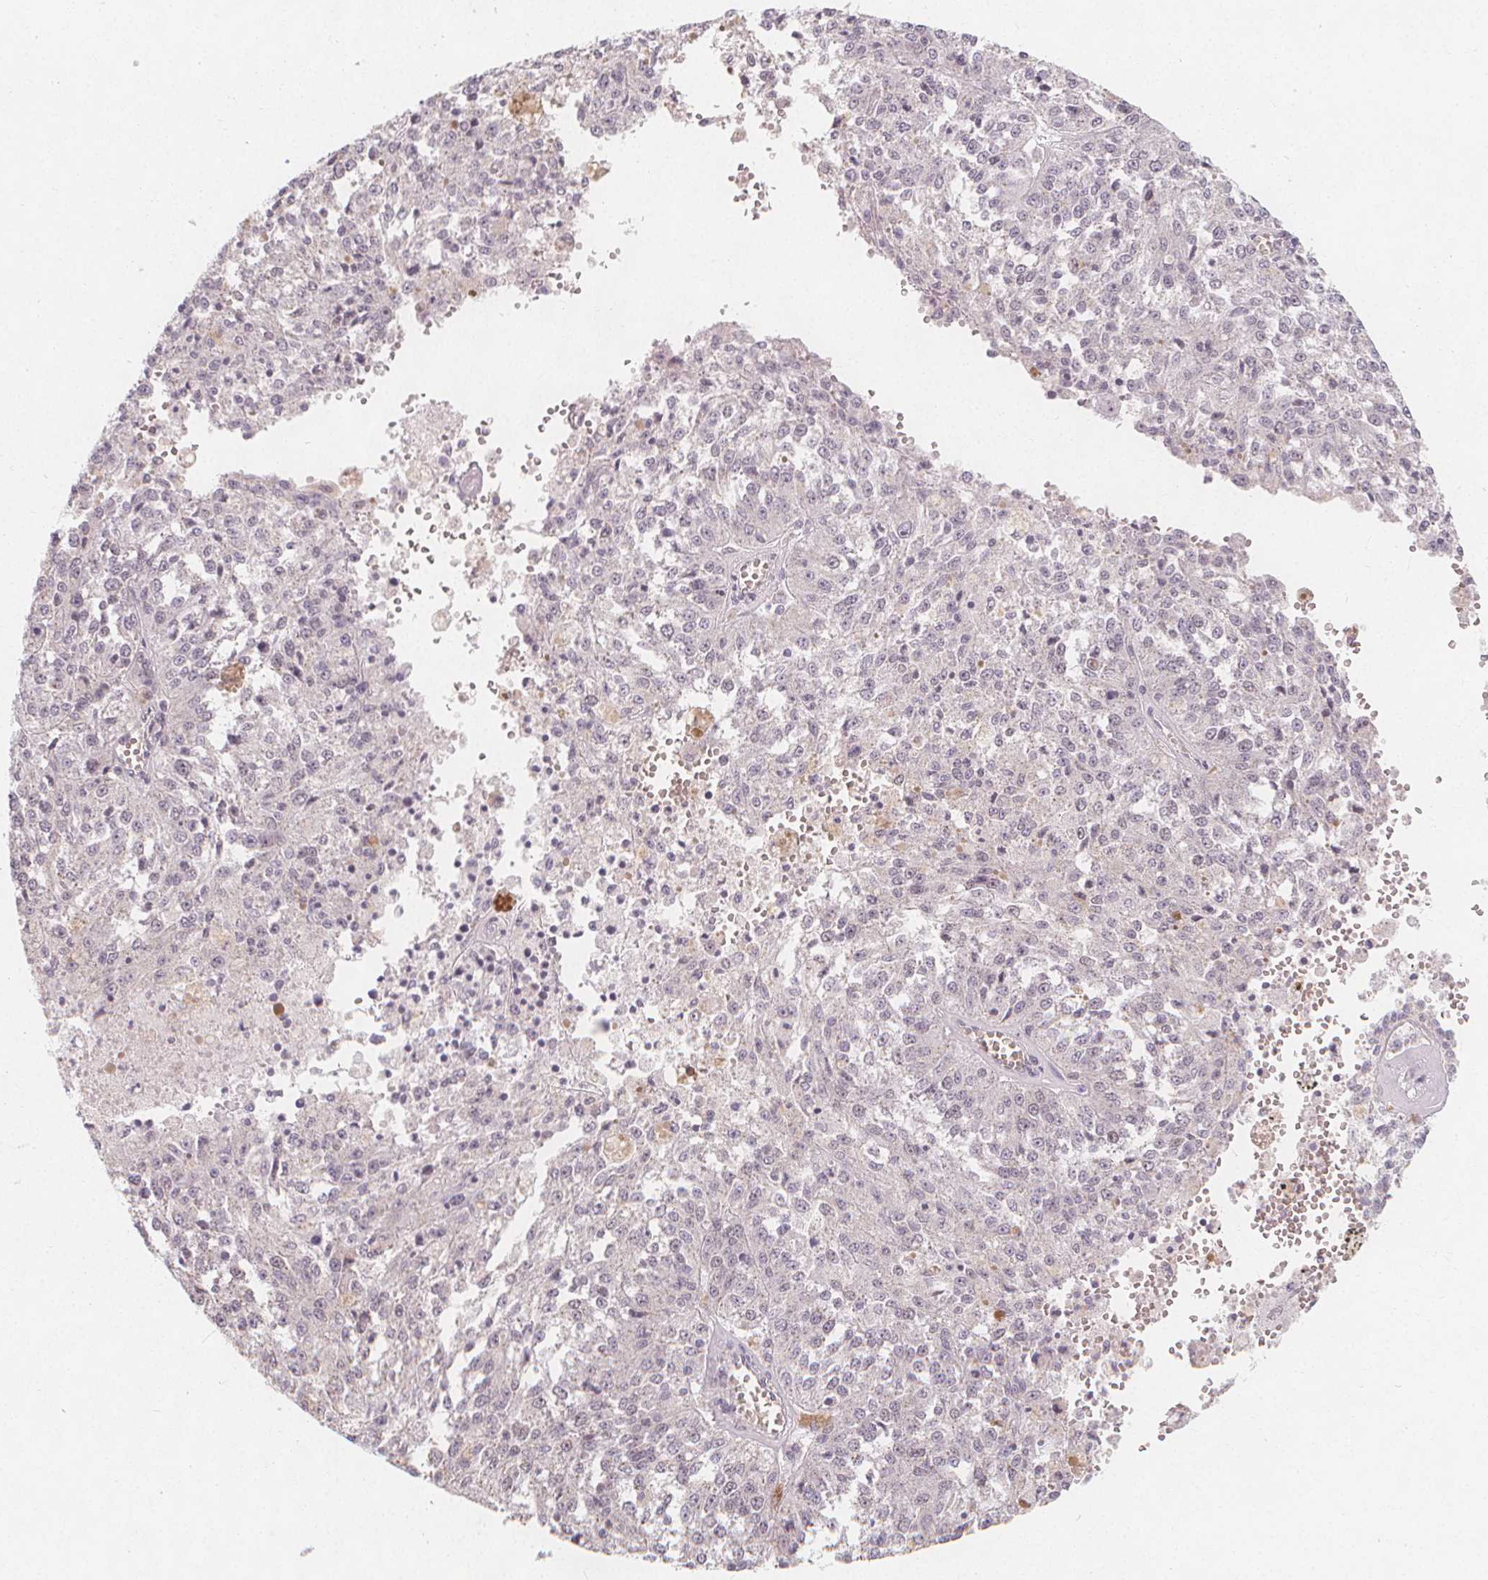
{"staining": {"intensity": "negative", "quantity": "none", "location": "none"}, "tissue": "melanoma", "cell_type": "Tumor cells", "image_type": "cancer", "snomed": [{"axis": "morphology", "description": "Malignant melanoma, Metastatic site"}, {"axis": "topography", "description": "Lymph node"}], "caption": "High magnification brightfield microscopy of malignant melanoma (metastatic site) stained with DAB (brown) and counterstained with hematoxylin (blue): tumor cells show no significant staining. (DAB IHC, high magnification).", "gene": "TIPIN", "patient": {"sex": "female", "age": 64}}